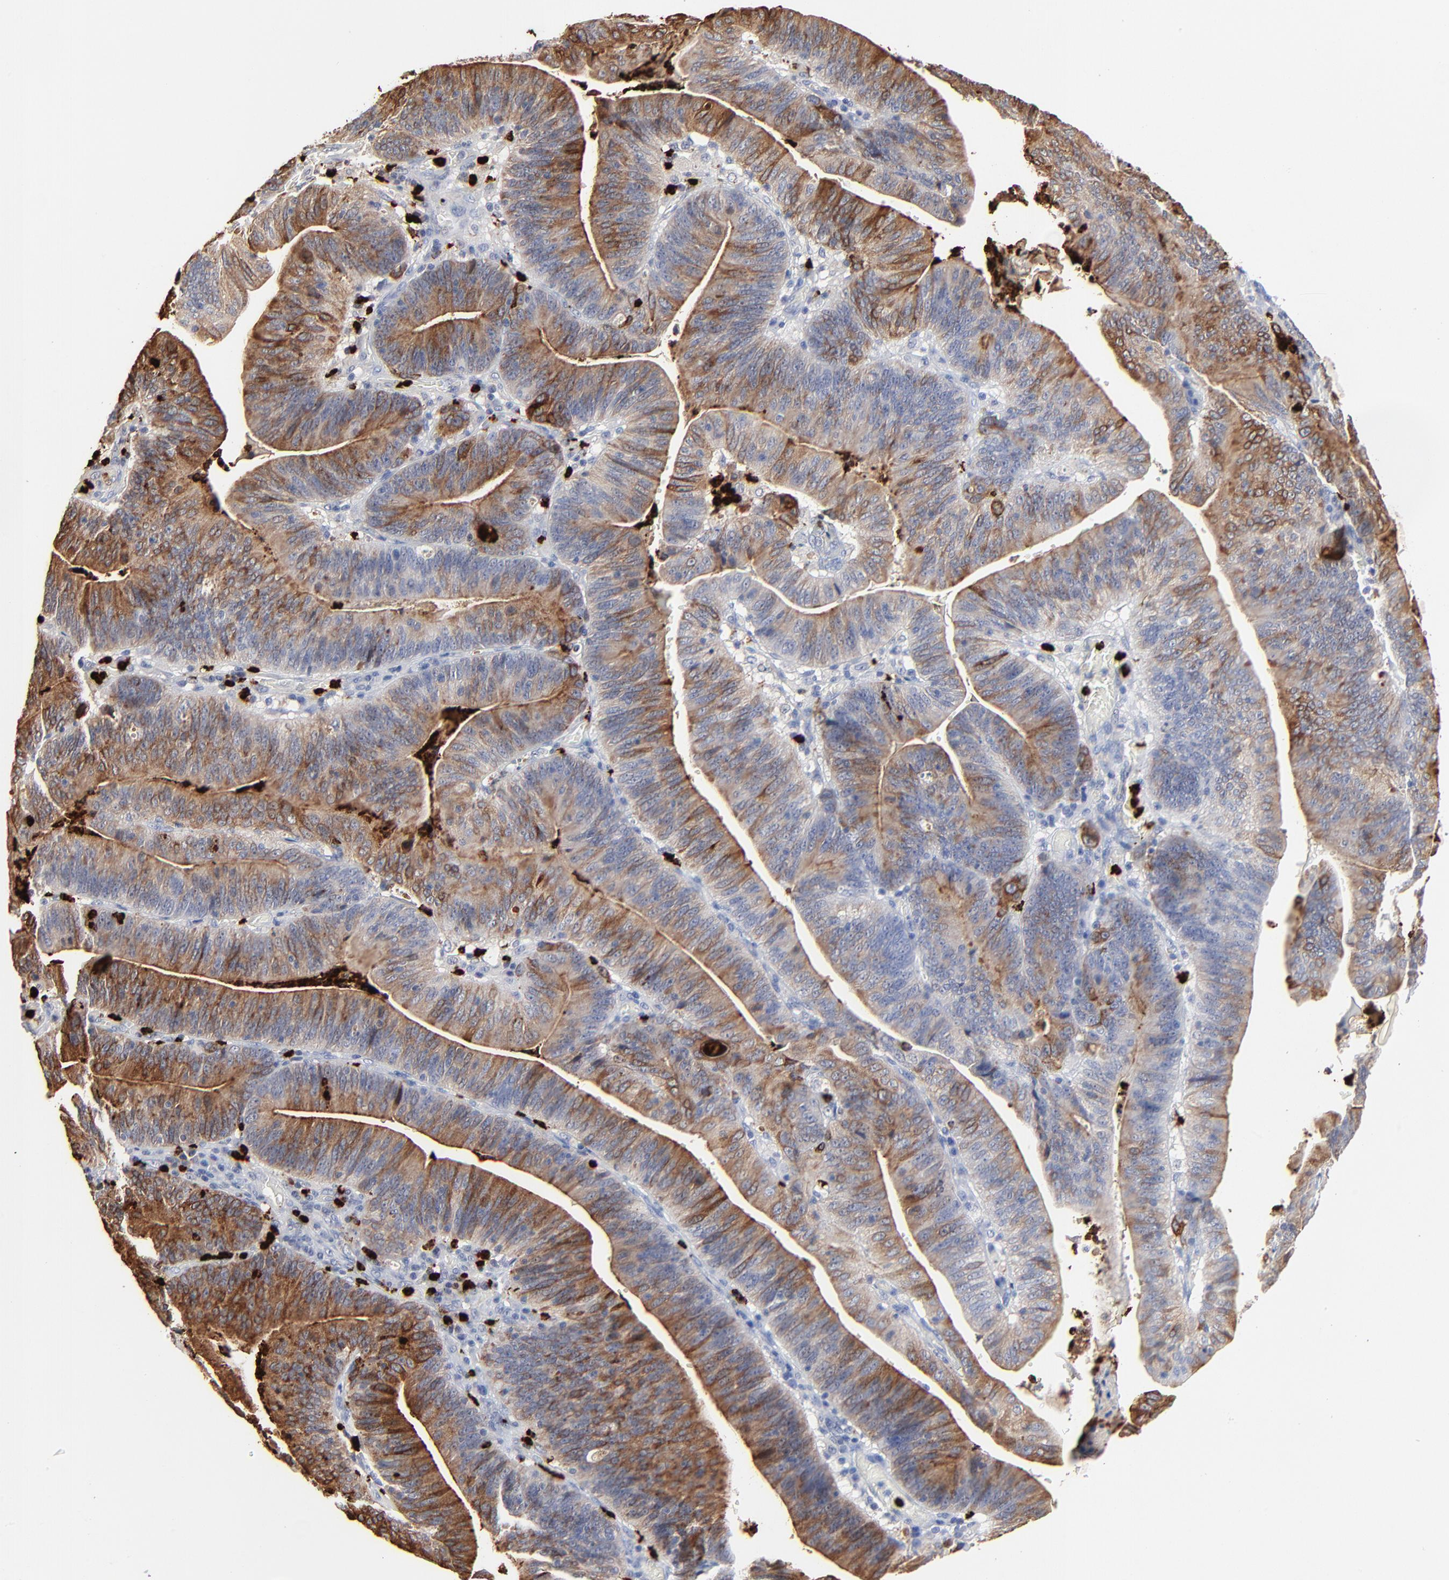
{"staining": {"intensity": "moderate", "quantity": ">75%", "location": "cytoplasmic/membranous"}, "tissue": "stomach cancer", "cell_type": "Tumor cells", "image_type": "cancer", "snomed": [{"axis": "morphology", "description": "Adenocarcinoma, NOS"}, {"axis": "topography", "description": "Stomach, lower"}], "caption": "Tumor cells display medium levels of moderate cytoplasmic/membranous positivity in approximately >75% of cells in stomach cancer (adenocarcinoma).", "gene": "LCN2", "patient": {"sex": "female", "age": 86}}